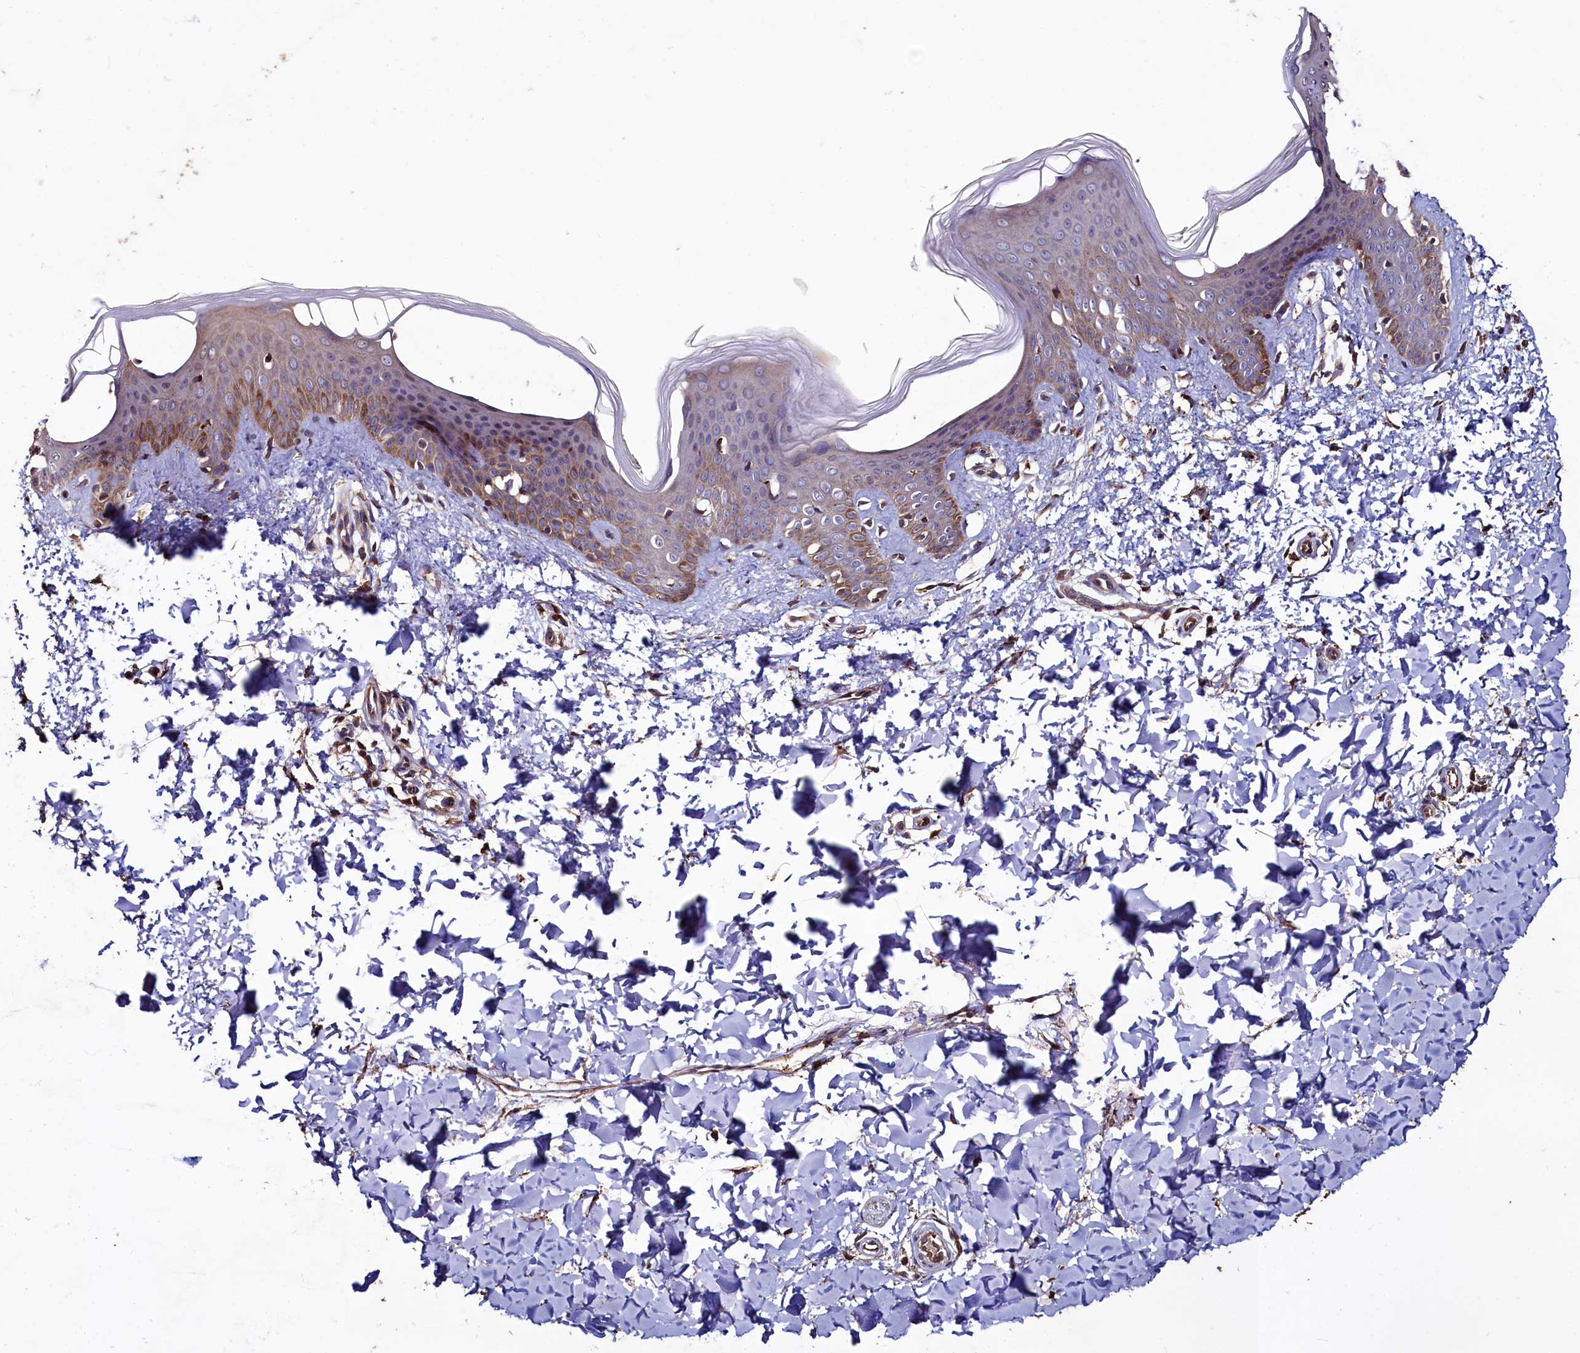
{"staining": {"intensity": "moderate", "quantity": ">75%", "location": "cytoplasmic/membranous"}, "tissue": "skin", "cell_type": "Fibroblasts", "image_type": "normal", "snomed": [{"axis": "morphology", "description": "Normal tissue, NOS"}, {"axis": "topography", "description": "Skin"}], "caption": "Fibroblasts show moderate cytoplasmic/membranous positivity in approximately >75% of cells in unremarkable skin.", "gene": "TMEM98", "patient": {"sex": "male", "age": 36}}